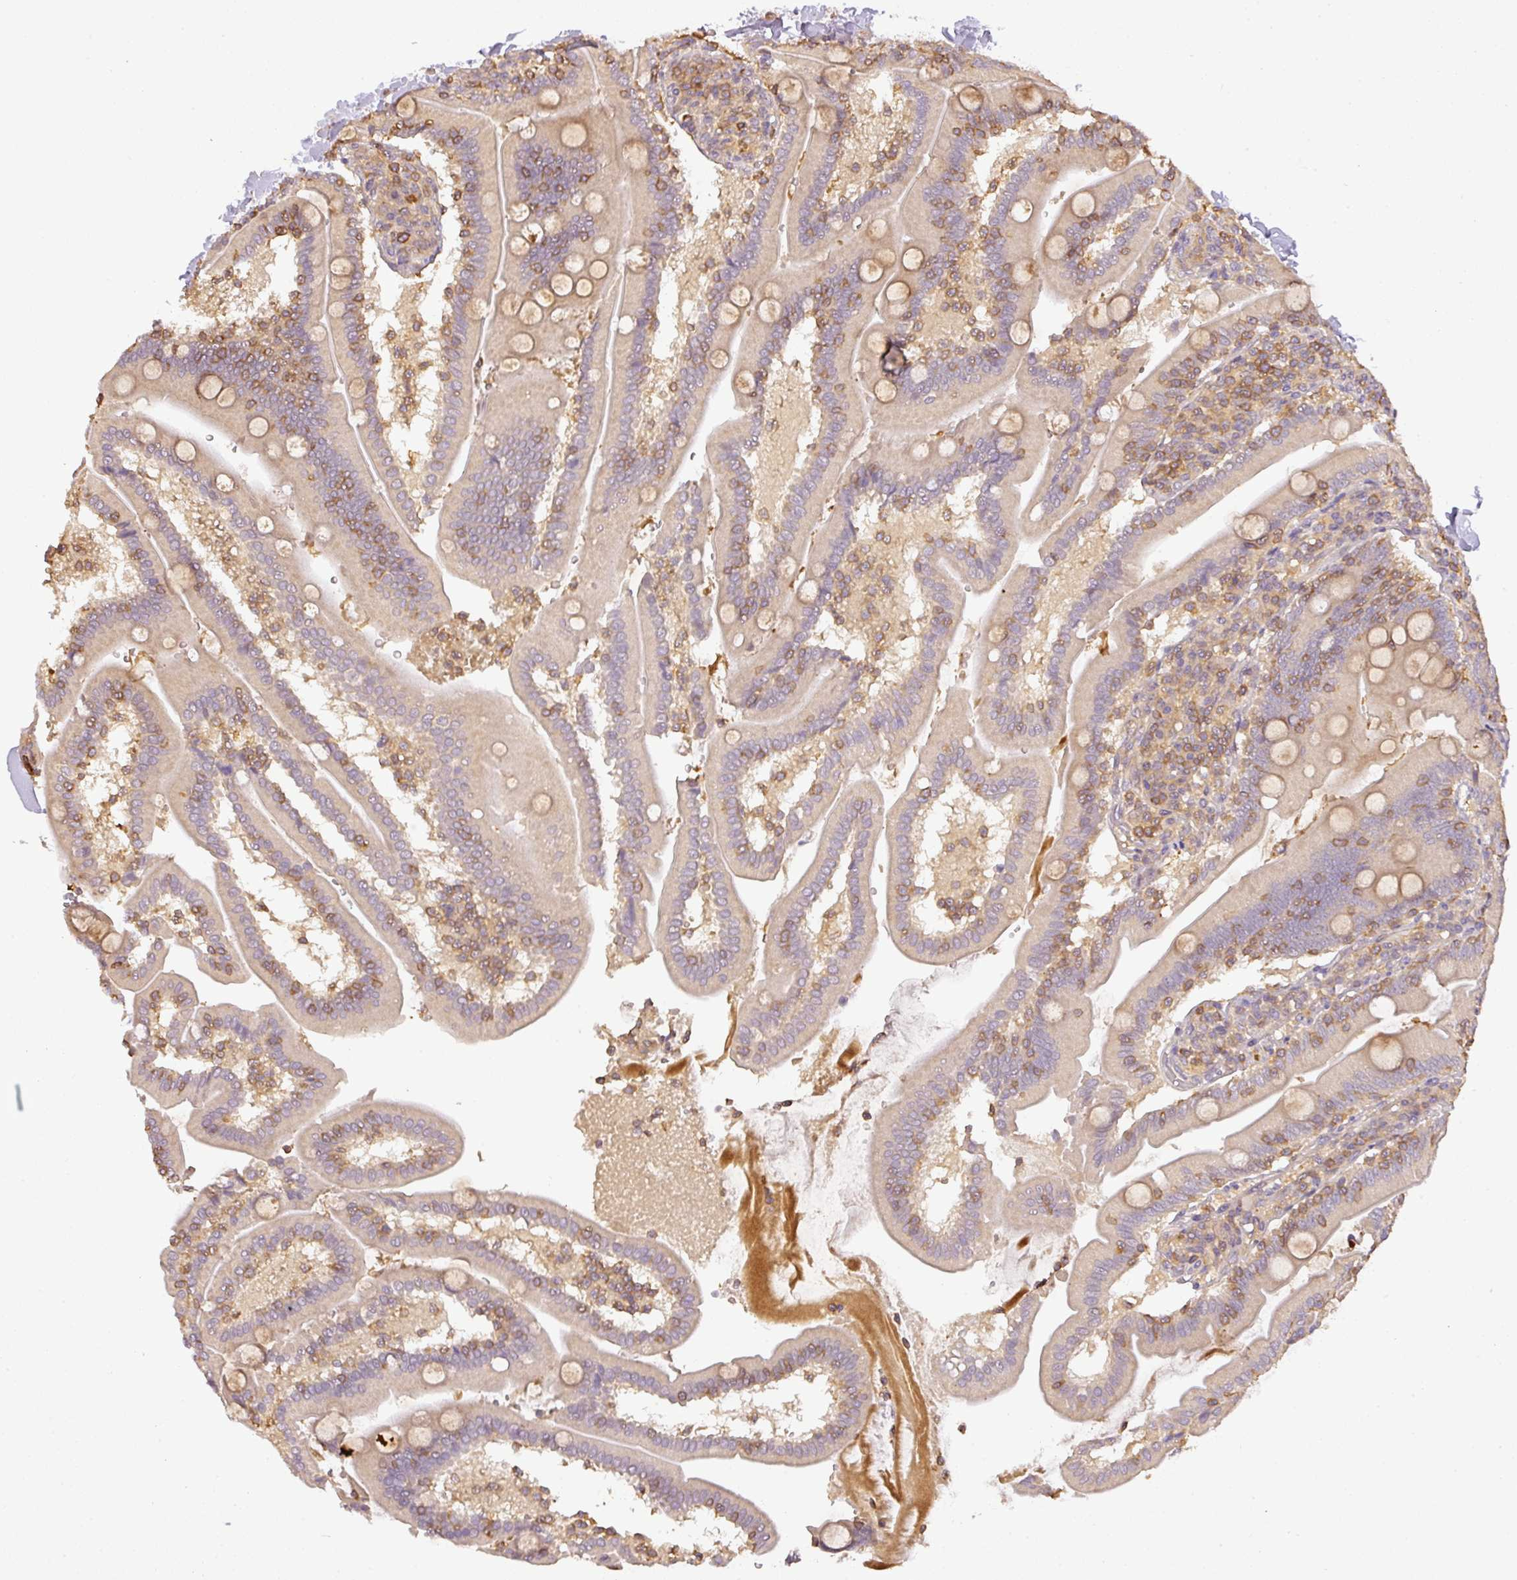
{"staining": {"intensity": "weak", "quantity": "25%-75%", "location": "cytoplasmic/membranous"}, "tissue": "duodenum", "cell_type": "Glandular cells", "image_type": "normal", "snomed": [{"axis": "morphology", "description": "Normal tissue, NOS"}, {"axis": "topography", "description": "Duodenum"}], "caption": "High-power microscopy captured an immunohistochemistry (IHC) image of benign duodenum, revealing weak cytoplasmic/membranous positivity in about 25%-75% of glandular cells.", "gene": "TCL1B", "patient": {"sex": "female", "age": 67}}